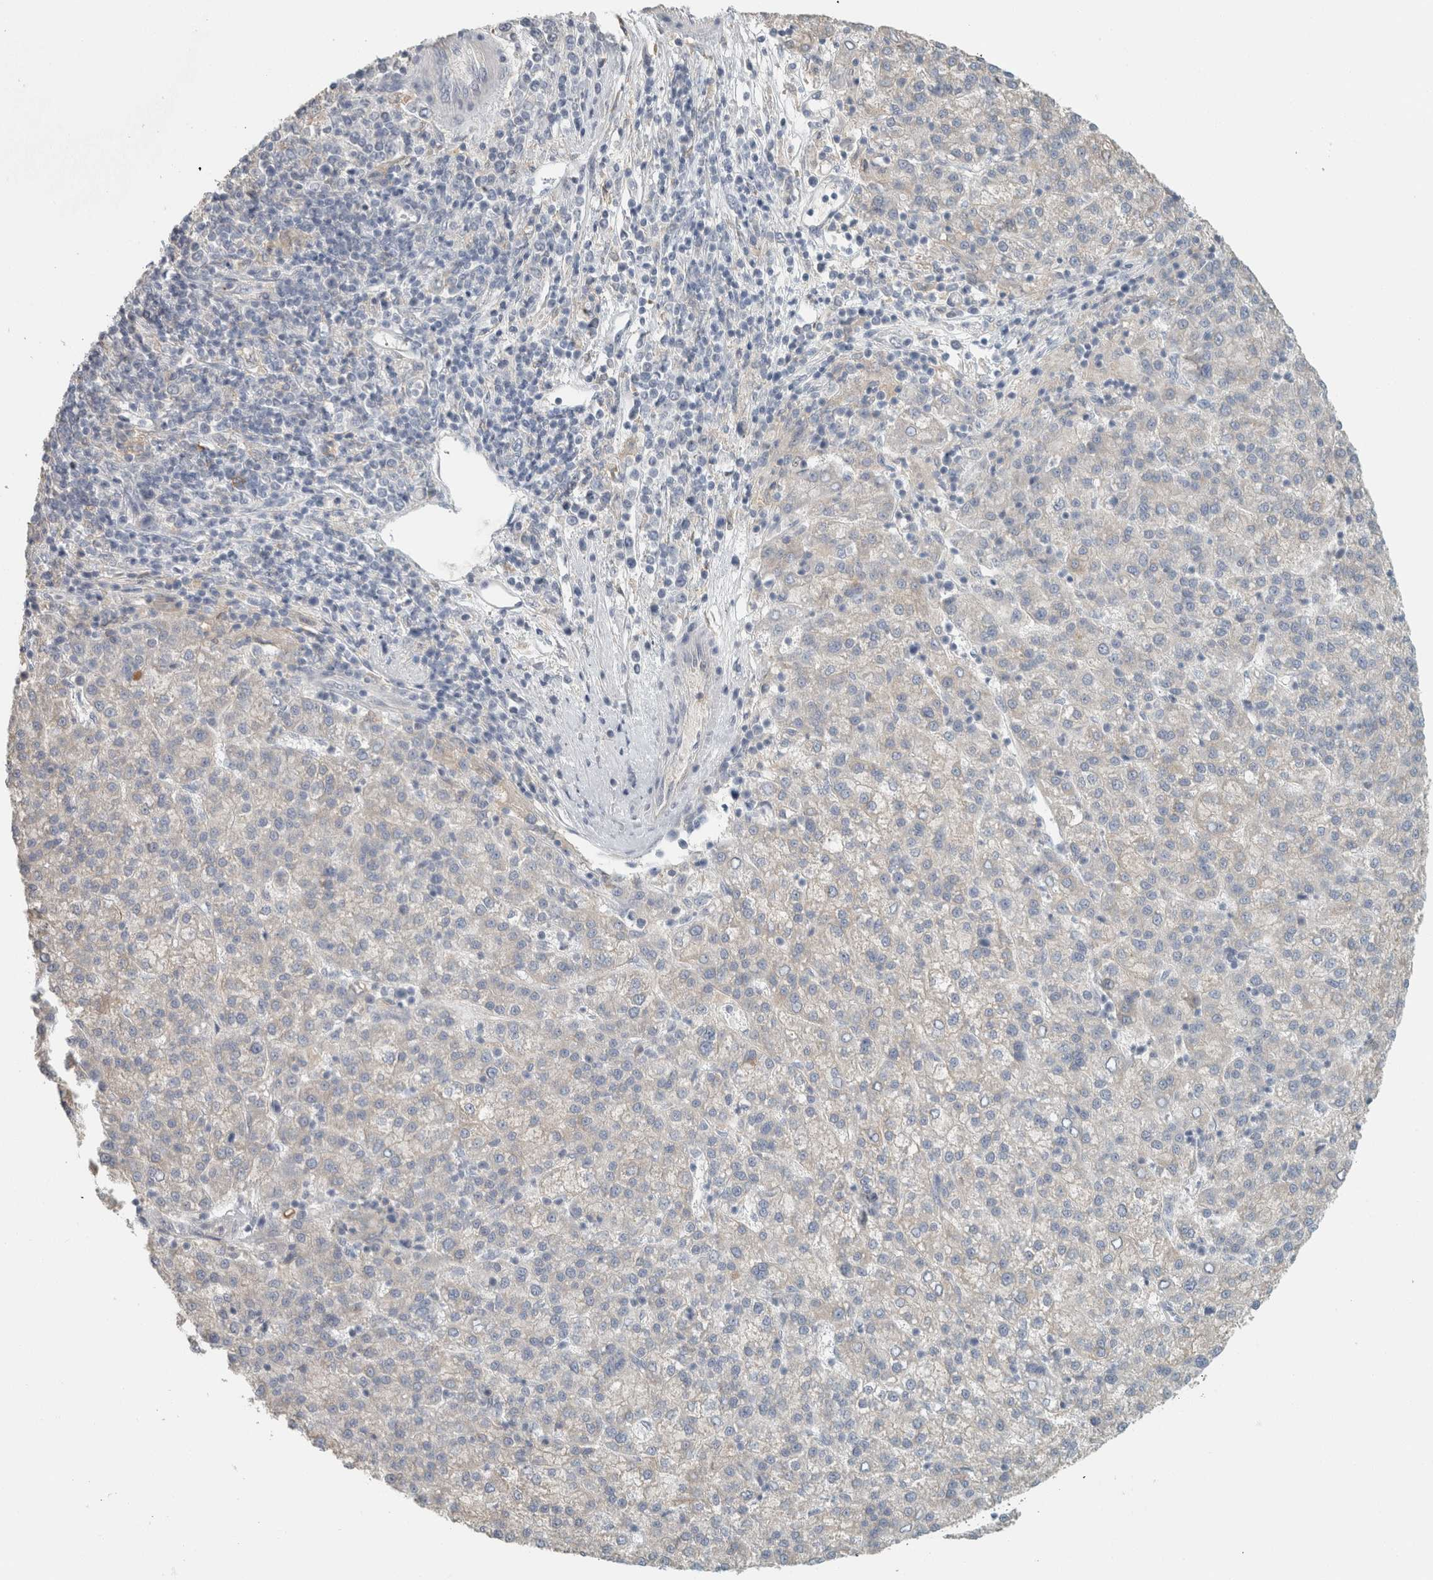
{"staining": {"intensity": "negative", "quantity": "none", "location": "none"}, "tissue": "liver cancer", "cell_type": "Tumor cells", "image_type": "cancer", "snomed": [{"axis": "morphology", "description": "Carcinoma, Hepatocellular, NOS"}, {"axis": "topography", "description": "Liver"}], "caption": "The photomicrograph exhibits no staining of tumor cells in liver cancer.", "gene": "SCIN", "patient": {"sex": "female", "age": 58}}